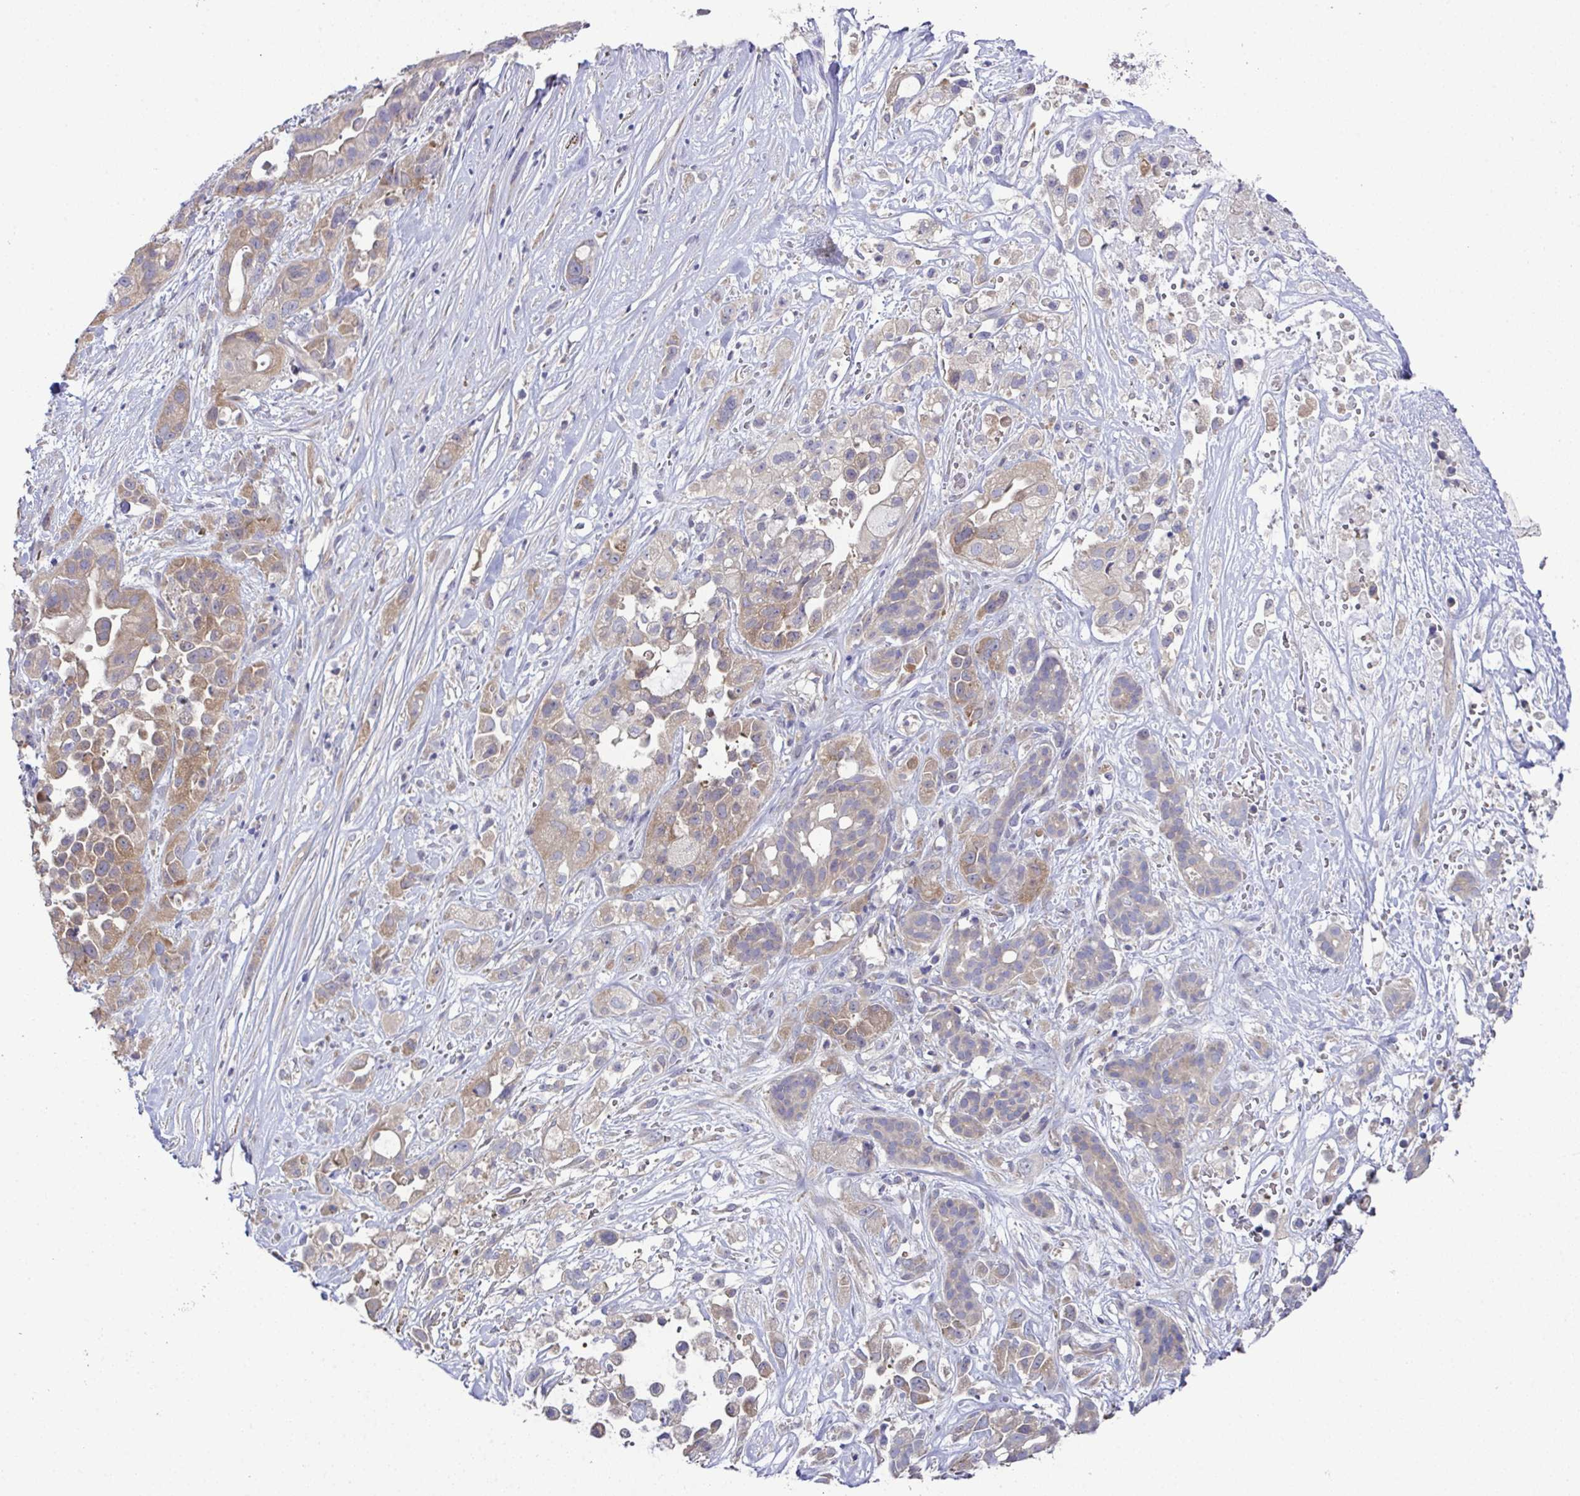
{"staining": {"intensity": "weak", "quantity": "25%-75%", "location": "cytoplasmic/membranous"}, "tissue": "pancreatic cancer", "cell_type": "Tumor cells", "image_type": "cancer", "snomed": [{"axis": "morphology", "description": "Adenocarcinoma, NOS"}, {"axis": "topography", "description": "Pancreas"}], "caption": "Pancreatic adenocarcinoma was stained to show a protein in brown. There is low levels of weak cytoplasmic/membranous staining in about 25%-75% of tumor cells. Nuclei are stained in blue.", "gene": "CFAP97D1", "patient": {"sex": "male", "age": 44}}